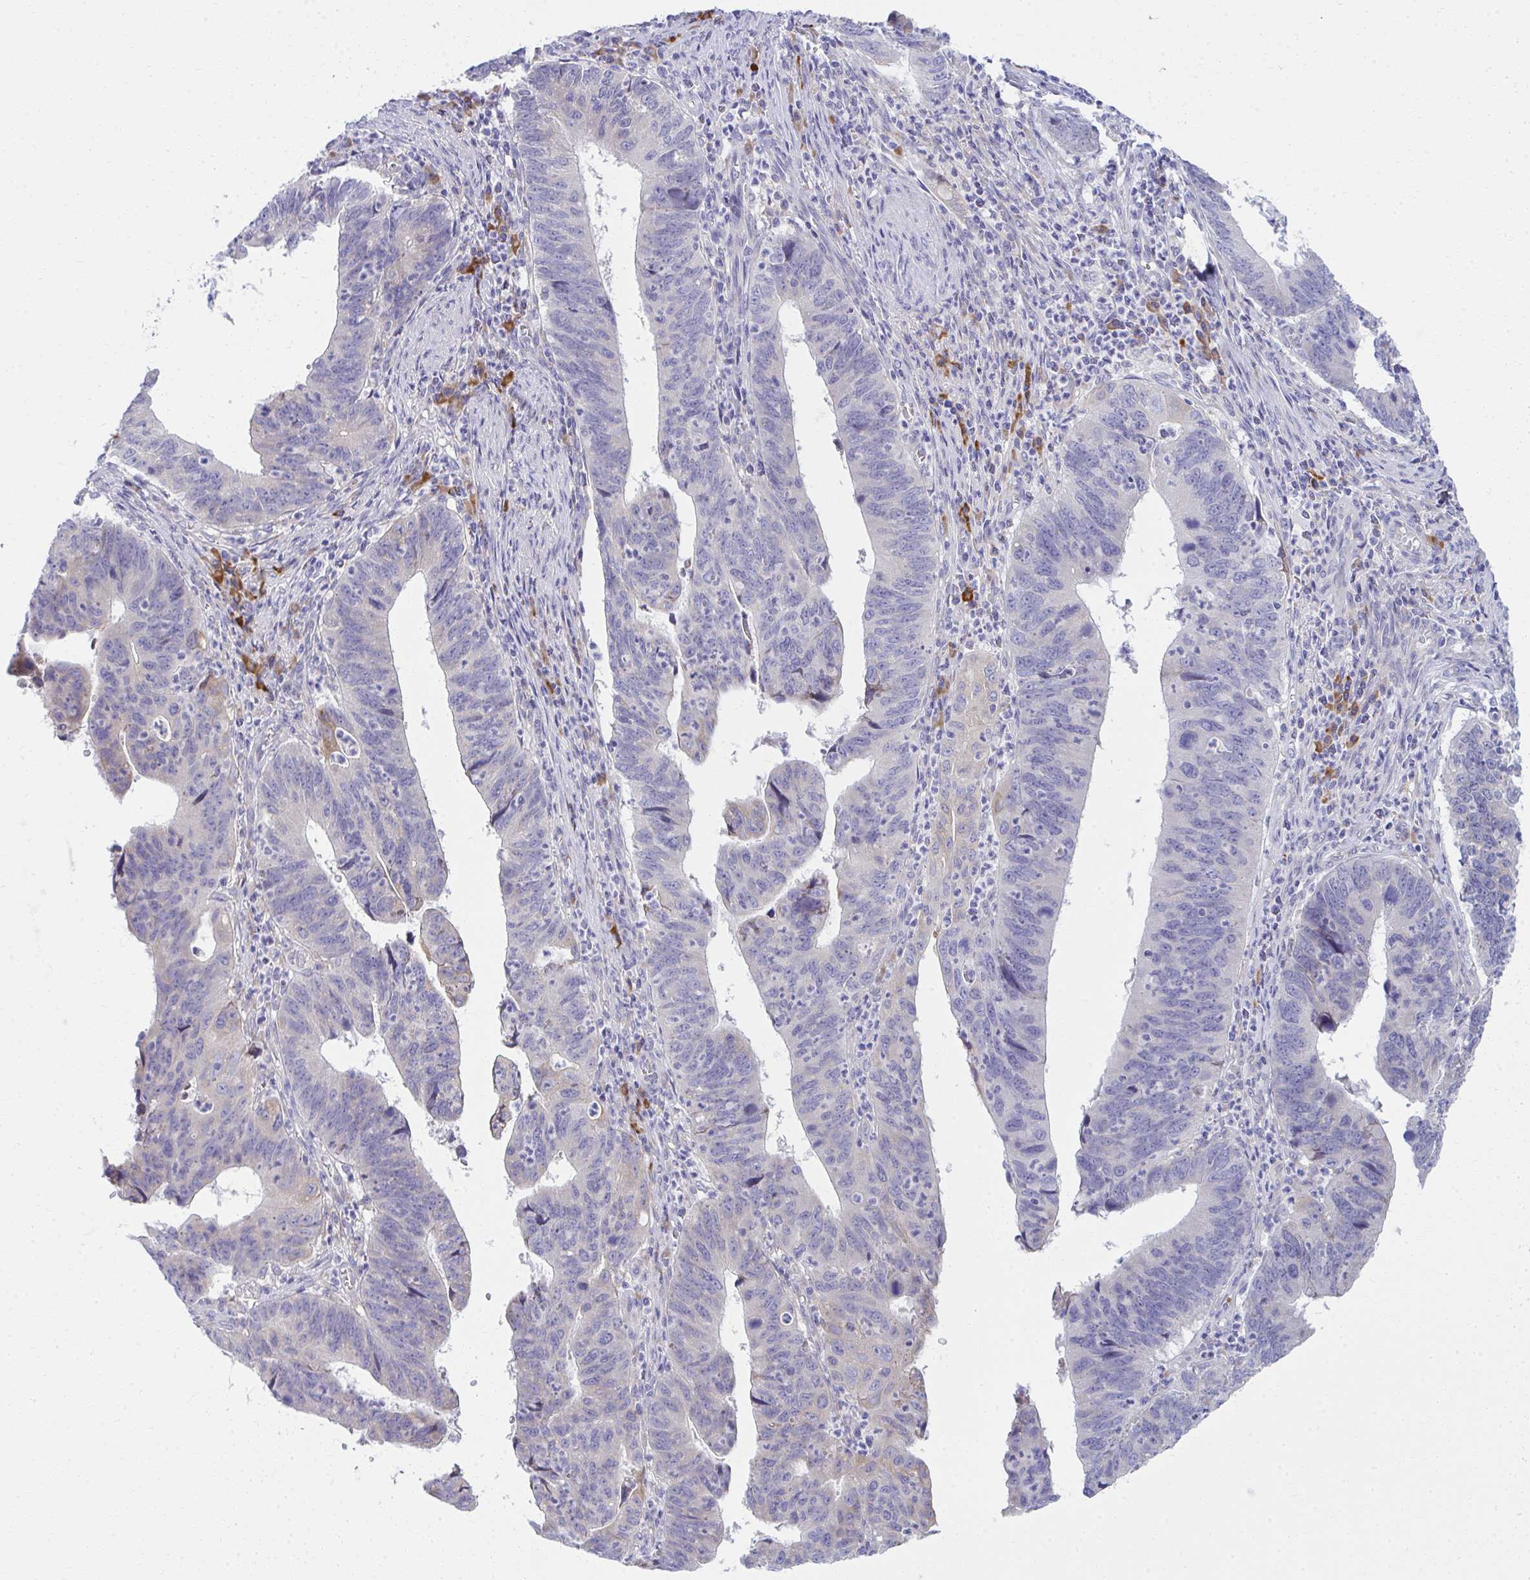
{"staining": {"intensity": "negative", "quantity": "none", "location": "none"}, "tissue": "stomach cancer", "cell_type": "Tumor cells", "image_type": "cancer", "snomed": [{"axis": "morphology", "description": "Adenocarcinoma, NOS"}, {"axis": "topography", "description": "Stomach"}], "caption": "Micrograph shows no protein expression in tumor cells of stomach cancer (adenocarcinoma) tissue.", "gene": "FASLG", "patient": {"sex": "male", "age": 59}}